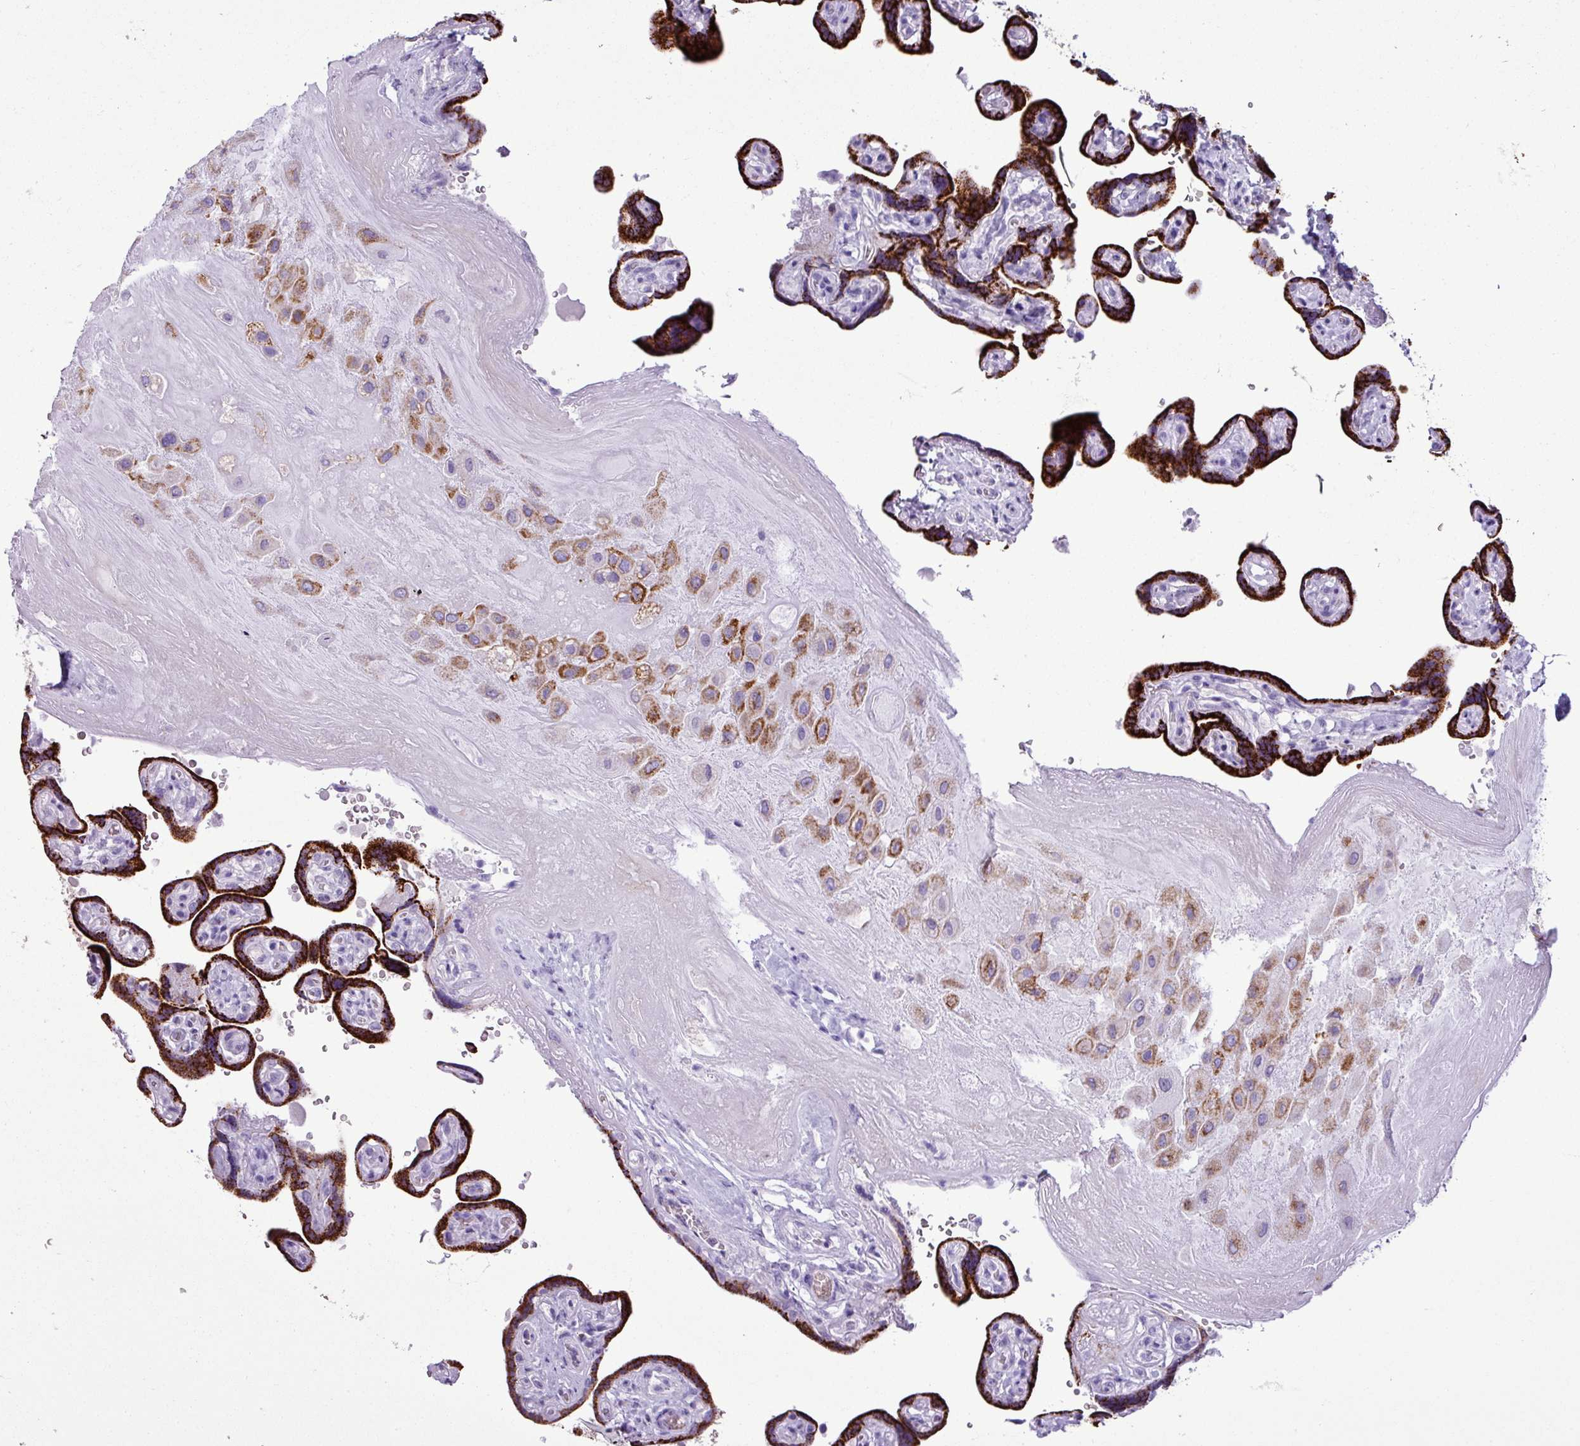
{"staining": {"intensity": "moderate", "quantity": "25%-75%", "location": "cytoplasmic/membranous"}, "tissue": "placenta", "cell_type": "Decidual cells", "image_type": "normal", "snomed": [{"axis": "morphology", "description": "Normal tissue, NOS"}, {"axis": "topography", "description": "Placenta"}], "caption": "Moderate cytoplasmic/membranous protein staining is appreciated in about 25%-75% of decidual cells in placenta. The protein of interest is shown in brown color, while the nuclei are stained blue.", "gene": "ZSCAN5A", "patient": {"sex": "female", "age": 32}}